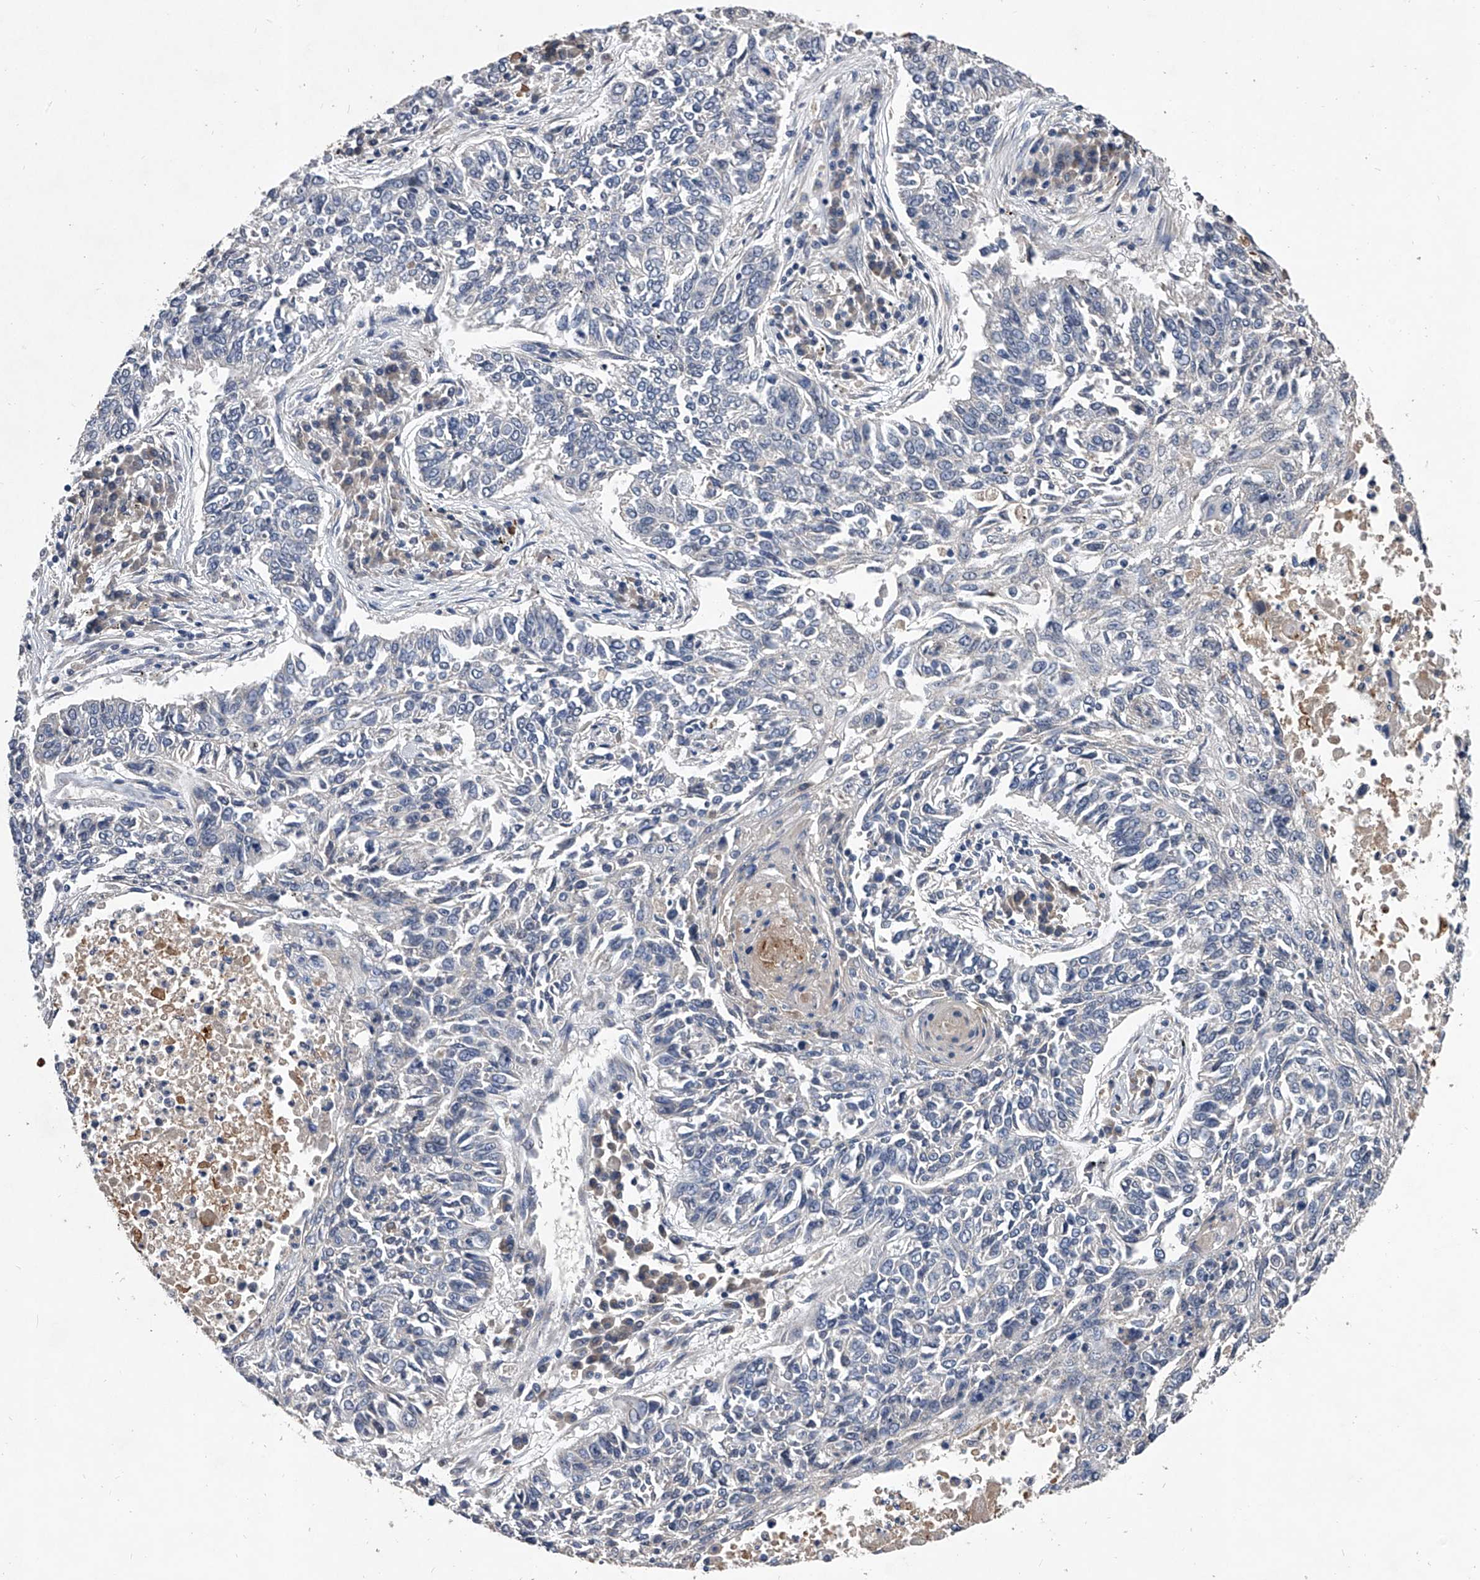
{"staining": {"intensity": "negative", "quantity": "none", "location": "none"}, "tissue": "lung cancer", "cell_type": "Tumor cells", "image_type": "cancer", "snomed": [{"axis": "morphology", "description": "Normal tissue, NOS"}, {"axis": "morphology", "description": "Squamous cell carcinoma, NOS"}, {"axis": "topography", "description": "Cartilage tissue"}, {"axis": "topography", "description": "Bronchus"}, {"axis": "topography", "description": "Lung"}], "caption": "The photomicrograph demonstrates no significant staining in tumor cells of squamous cell carcinoma (lung).", "gene": "C5", "patient": {"sex": "female", "age": 49}}